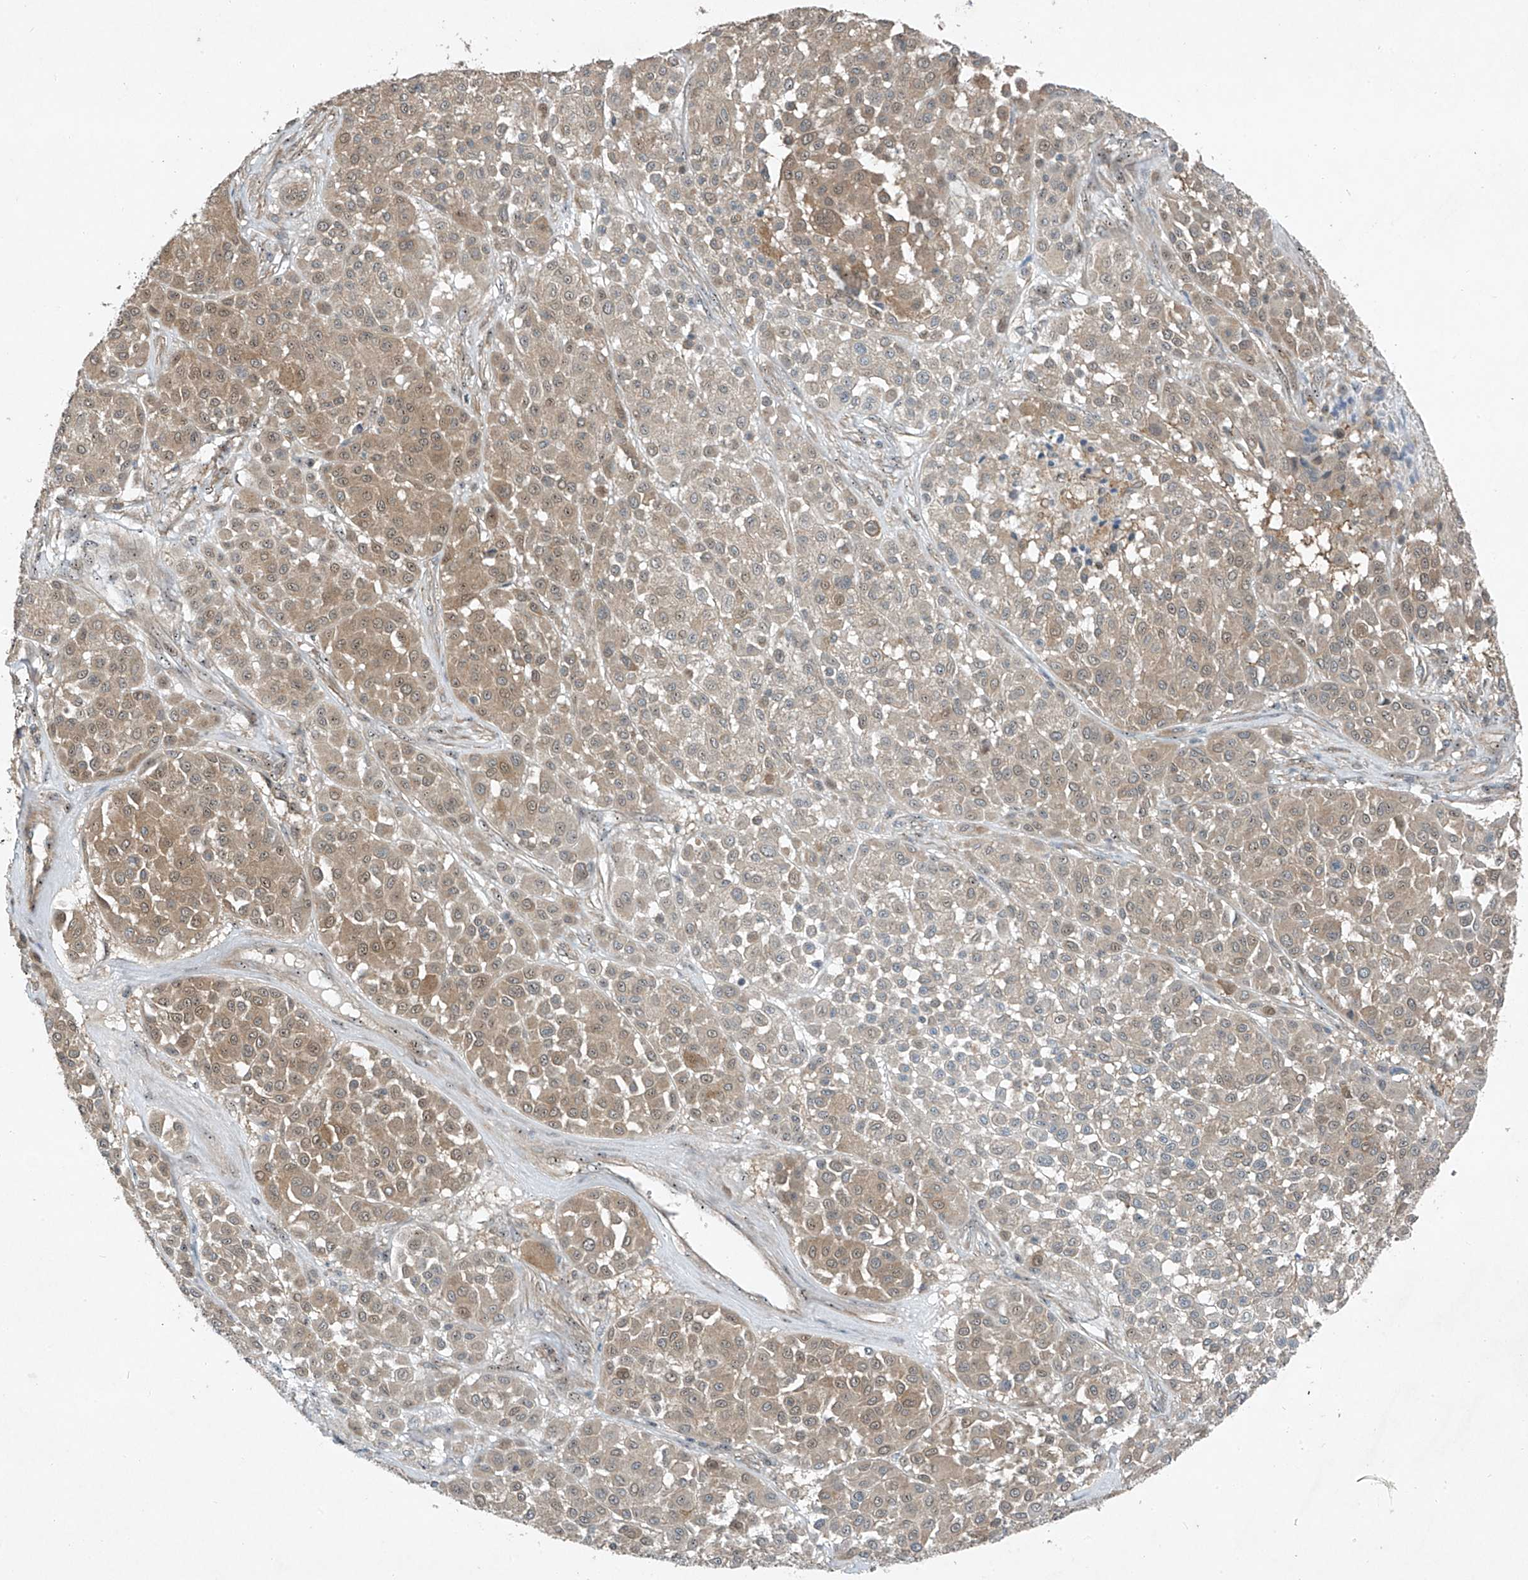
{"staining": {"intensity": "weak", "quantity": ">75%", "location": "cytoplasmic/membranous,nuclear"}, "tissue": "melanoma", "cell_type": "Tumor cells", "image_type": "cancer", "snomed": [{"axis": "morphology", "description": "Malignant melanoma, Metastatic site"}, {"axis": "topography", "description": "Soft tissue"}], "caption": "Immunohistochemical staining of human melanoma exhibits weak cytoplasmic/membranous and nuclear protein staining in approximately >75% of tumor cells.", "gene": "PPCS", "patient": {"sex": "male", "age": 41}}